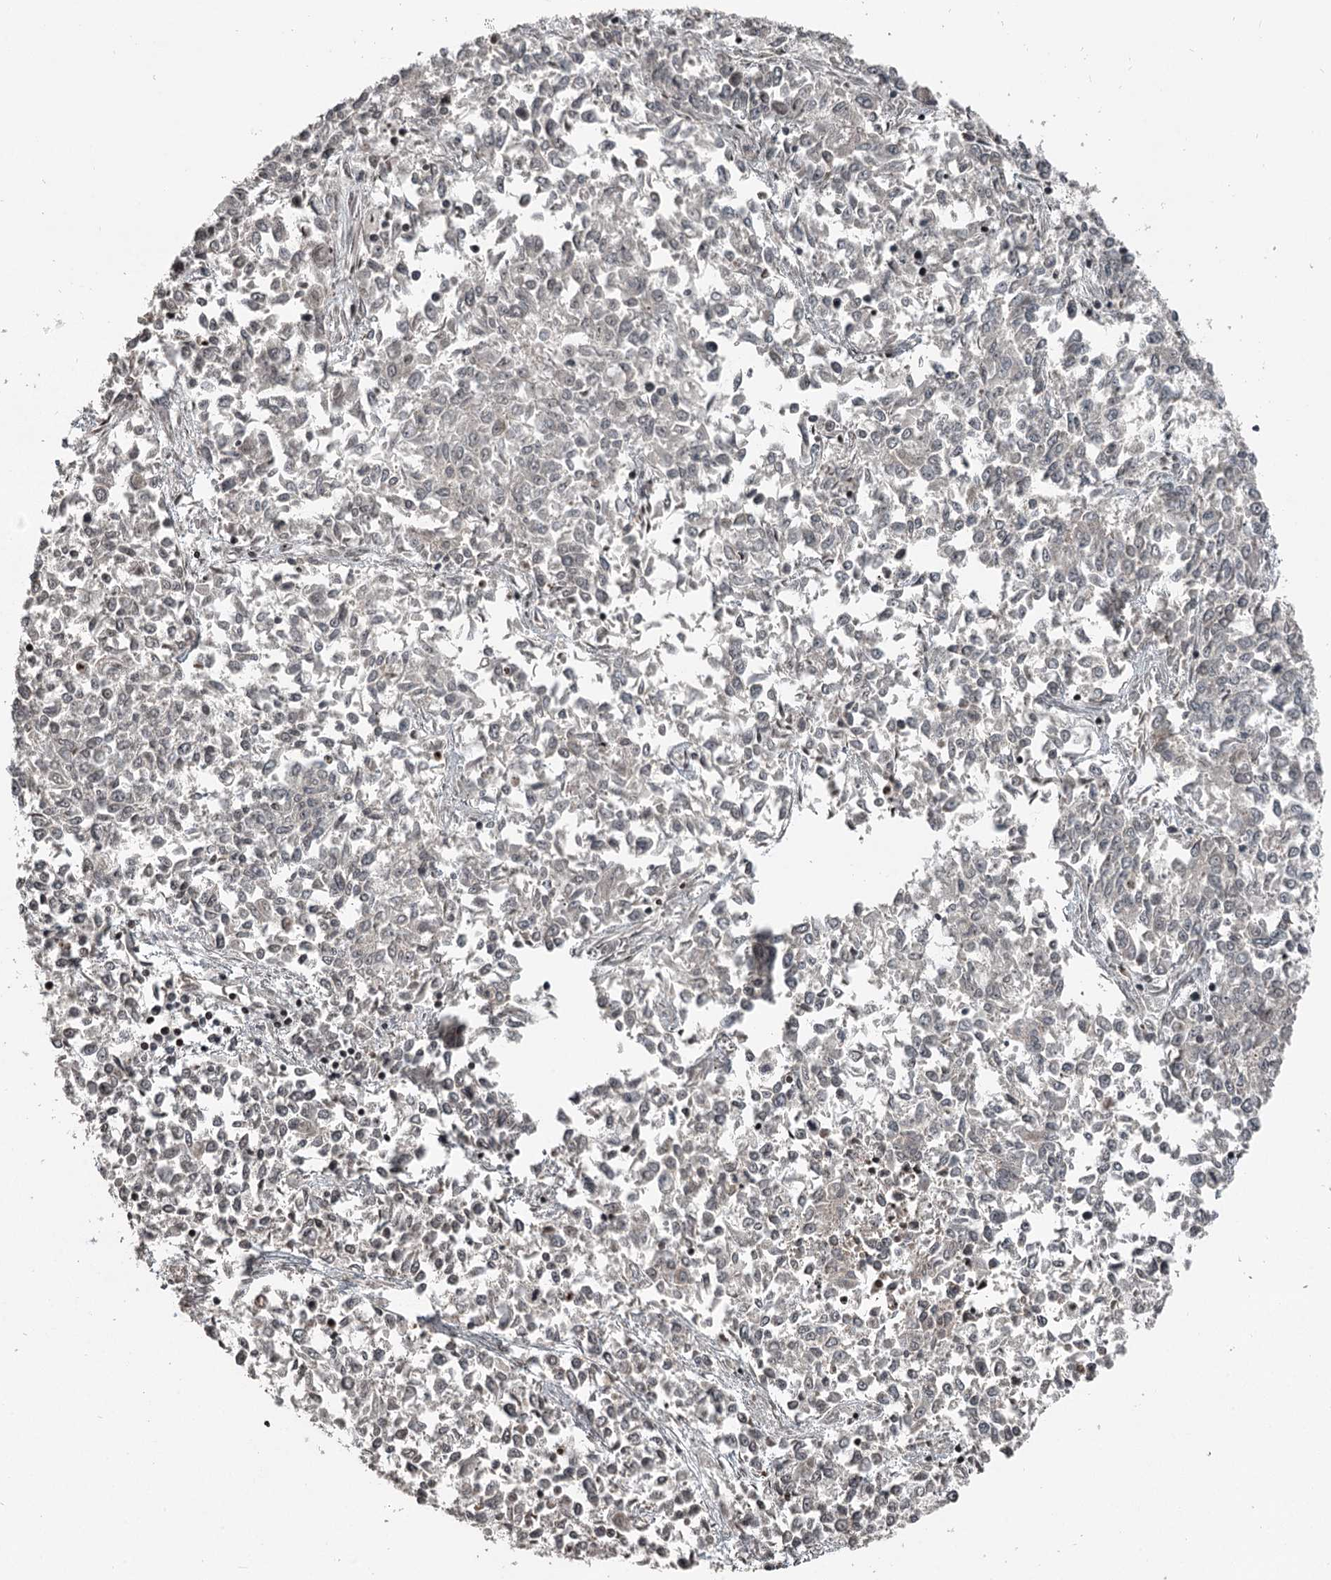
{"staining": {"intensity": "weak", "quantity": "25%-75%", "location": "cytoplasmic/membranous"}, "tissue": "endometrial cancer", "cell_type": "Tumor cells", "image_type": "cancer", "snomed": [{"axis": "morphology", "description": "Adenocarcinoma, NOS"}, {"axis": "topography", "description": "Endometrium"}], "caption": "High-power microscopy captured an IHC photomicrograph of endometrial adenocarcinoma, revealing weak cytoplasmic/membranous expression in approximately 25%-75% of tumor cells.", "gene": "RASSF8", "patient": {"sex": "female", "age": 50}}